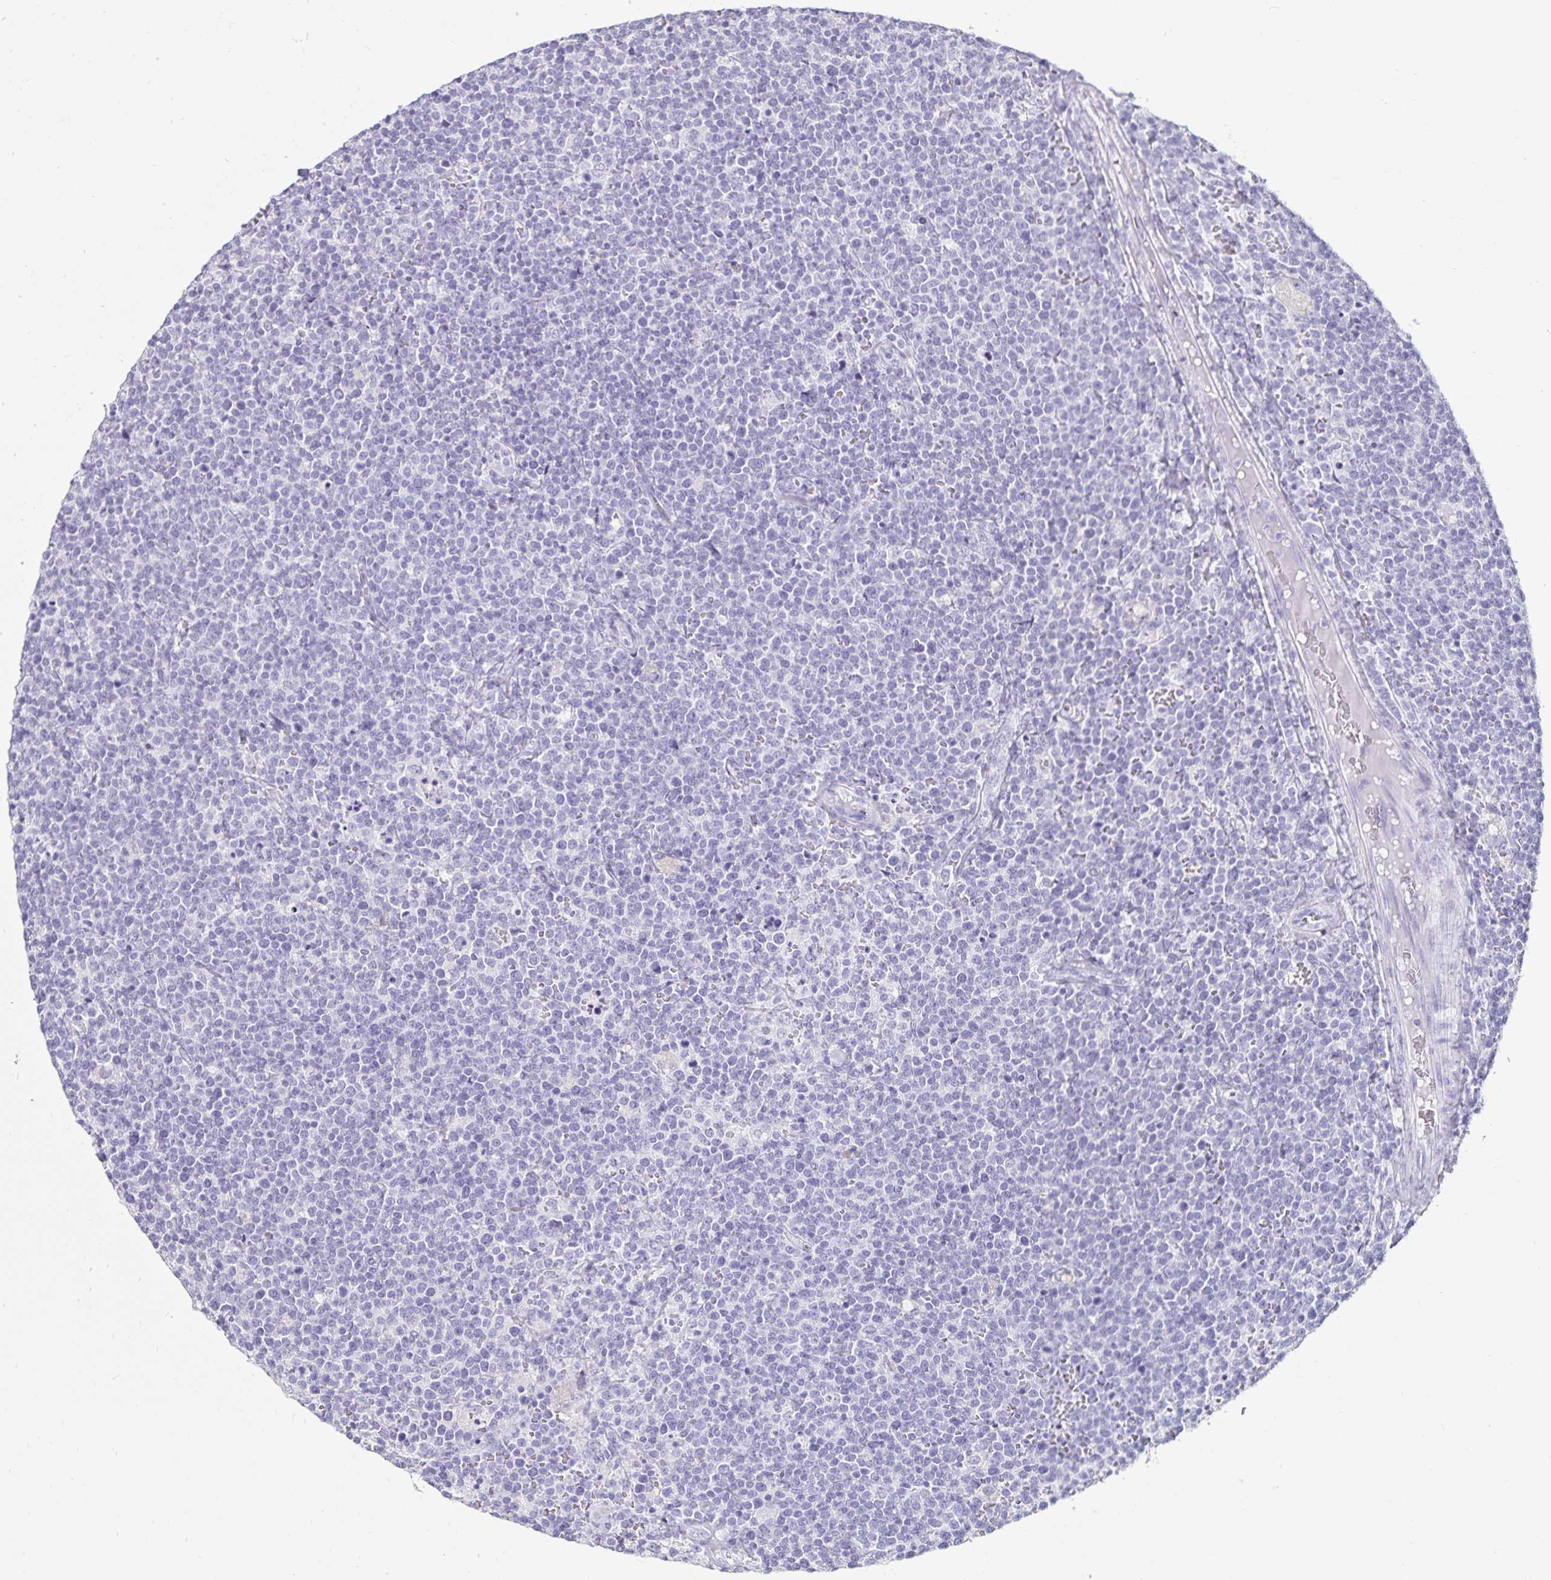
{"staining": {"intensity": "negative", "quantity": "none", "location": "none"}, "tissue": "lymphoma", "cell_type": "Tumor cells", "image_type": "cancer", "snomed": [{"axis": "morphology", "description": "Malignant lymphoma, non-Hodgkin's type, High grade"}, {"axis": "topography", "description": "Lymph node"}], "caption": "IHC of lymphoma demonstrates no staining in tumor cells.", "gene": "DEFA6", "patient": {"sex": "male", "age": 61}}